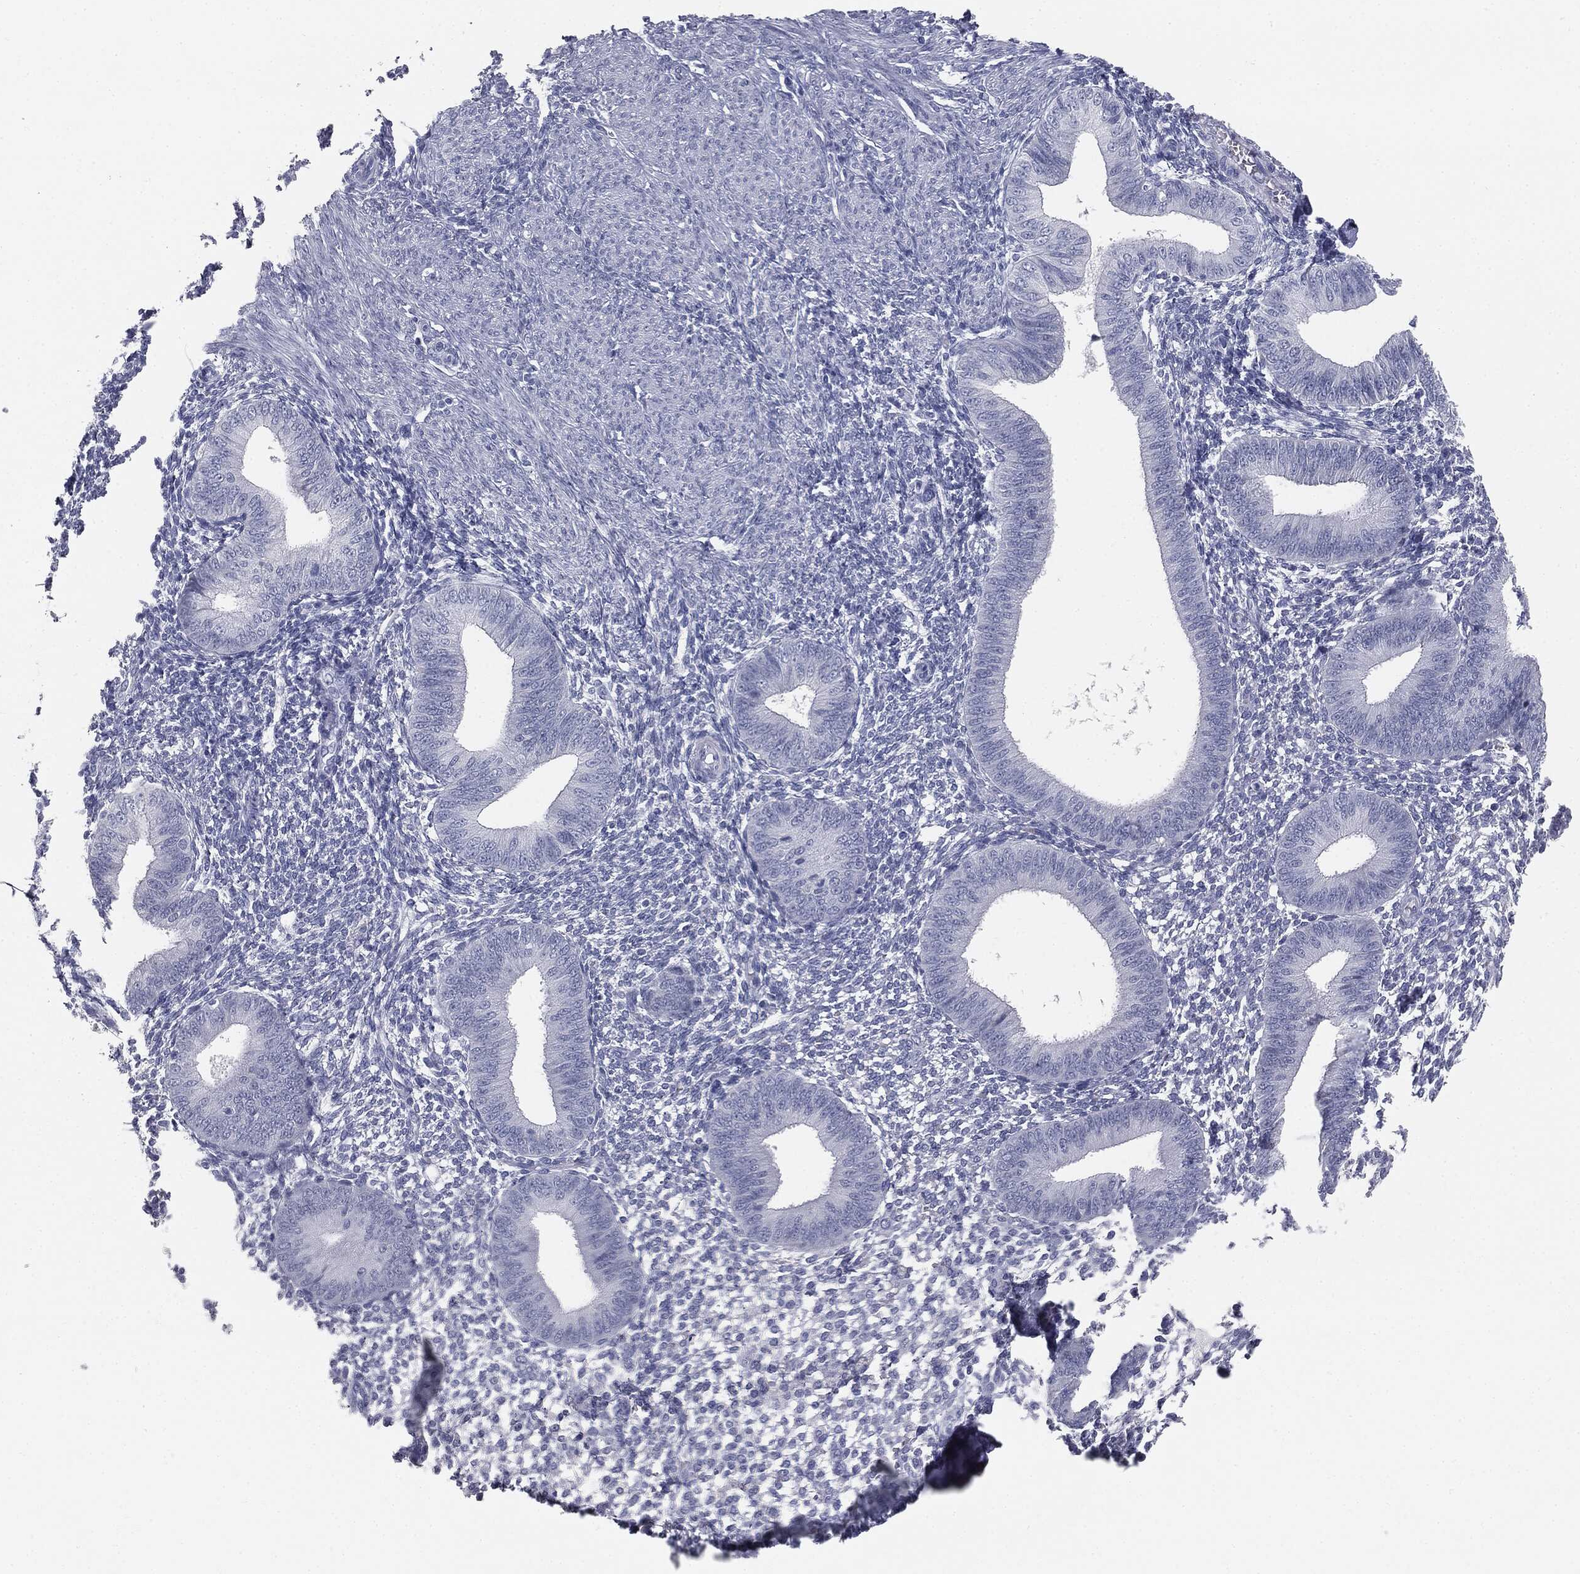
{"staining": {"intensity": "negative", "quantity": "none", "location": "none"}, "tissue": "endometrium", "cell_type": "Cells in endometrial stroma", "image_type": "normal", "snomed": [{"axis": "morphology", "description": "Normal tissue, NOS"}, {"axis": "topography", "description": "Endometrium"}], "caption": "This is an immunohistochemistry image of normal human endometrium. There is no positivity in cells in endometrial stroma.", "gene": "MUC5AC", "patient": {"sex": "female", "age": 39}}